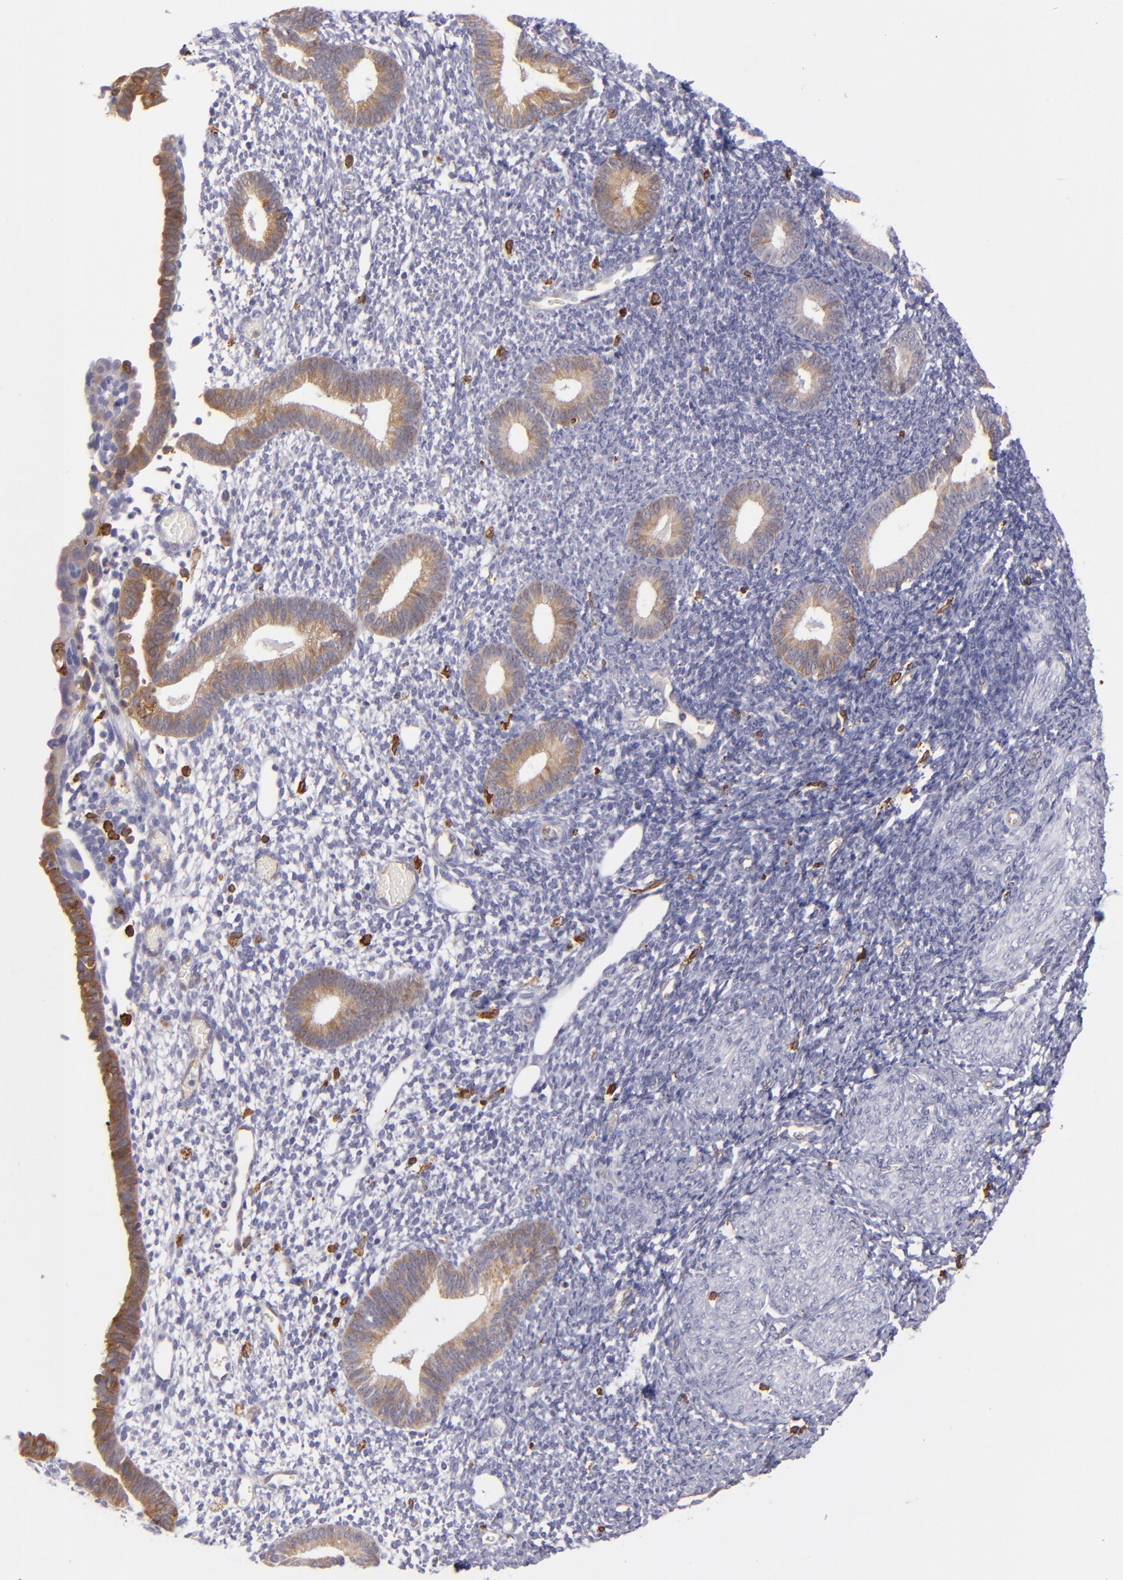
{"staining": {"intensity": "negative", "quantity": "none", "location": "none"}, "tissue": "endometrium", "cell_type": "Cells in endometrial stroma", "image_type": "normal", "snomed": [{"axis": "morphology", "description": "Normal tissue, NOS"}, {"axis": "topography", "description": "Smooth muscle"}, {"axis": "topography", "description": "Endometrium"}], "caption": "The IHC histopathology image has no significant expression in cells in endometrial stroma of endometrium.", "gene": "CD74", "patient": {"sex": "female", "age": 57}}